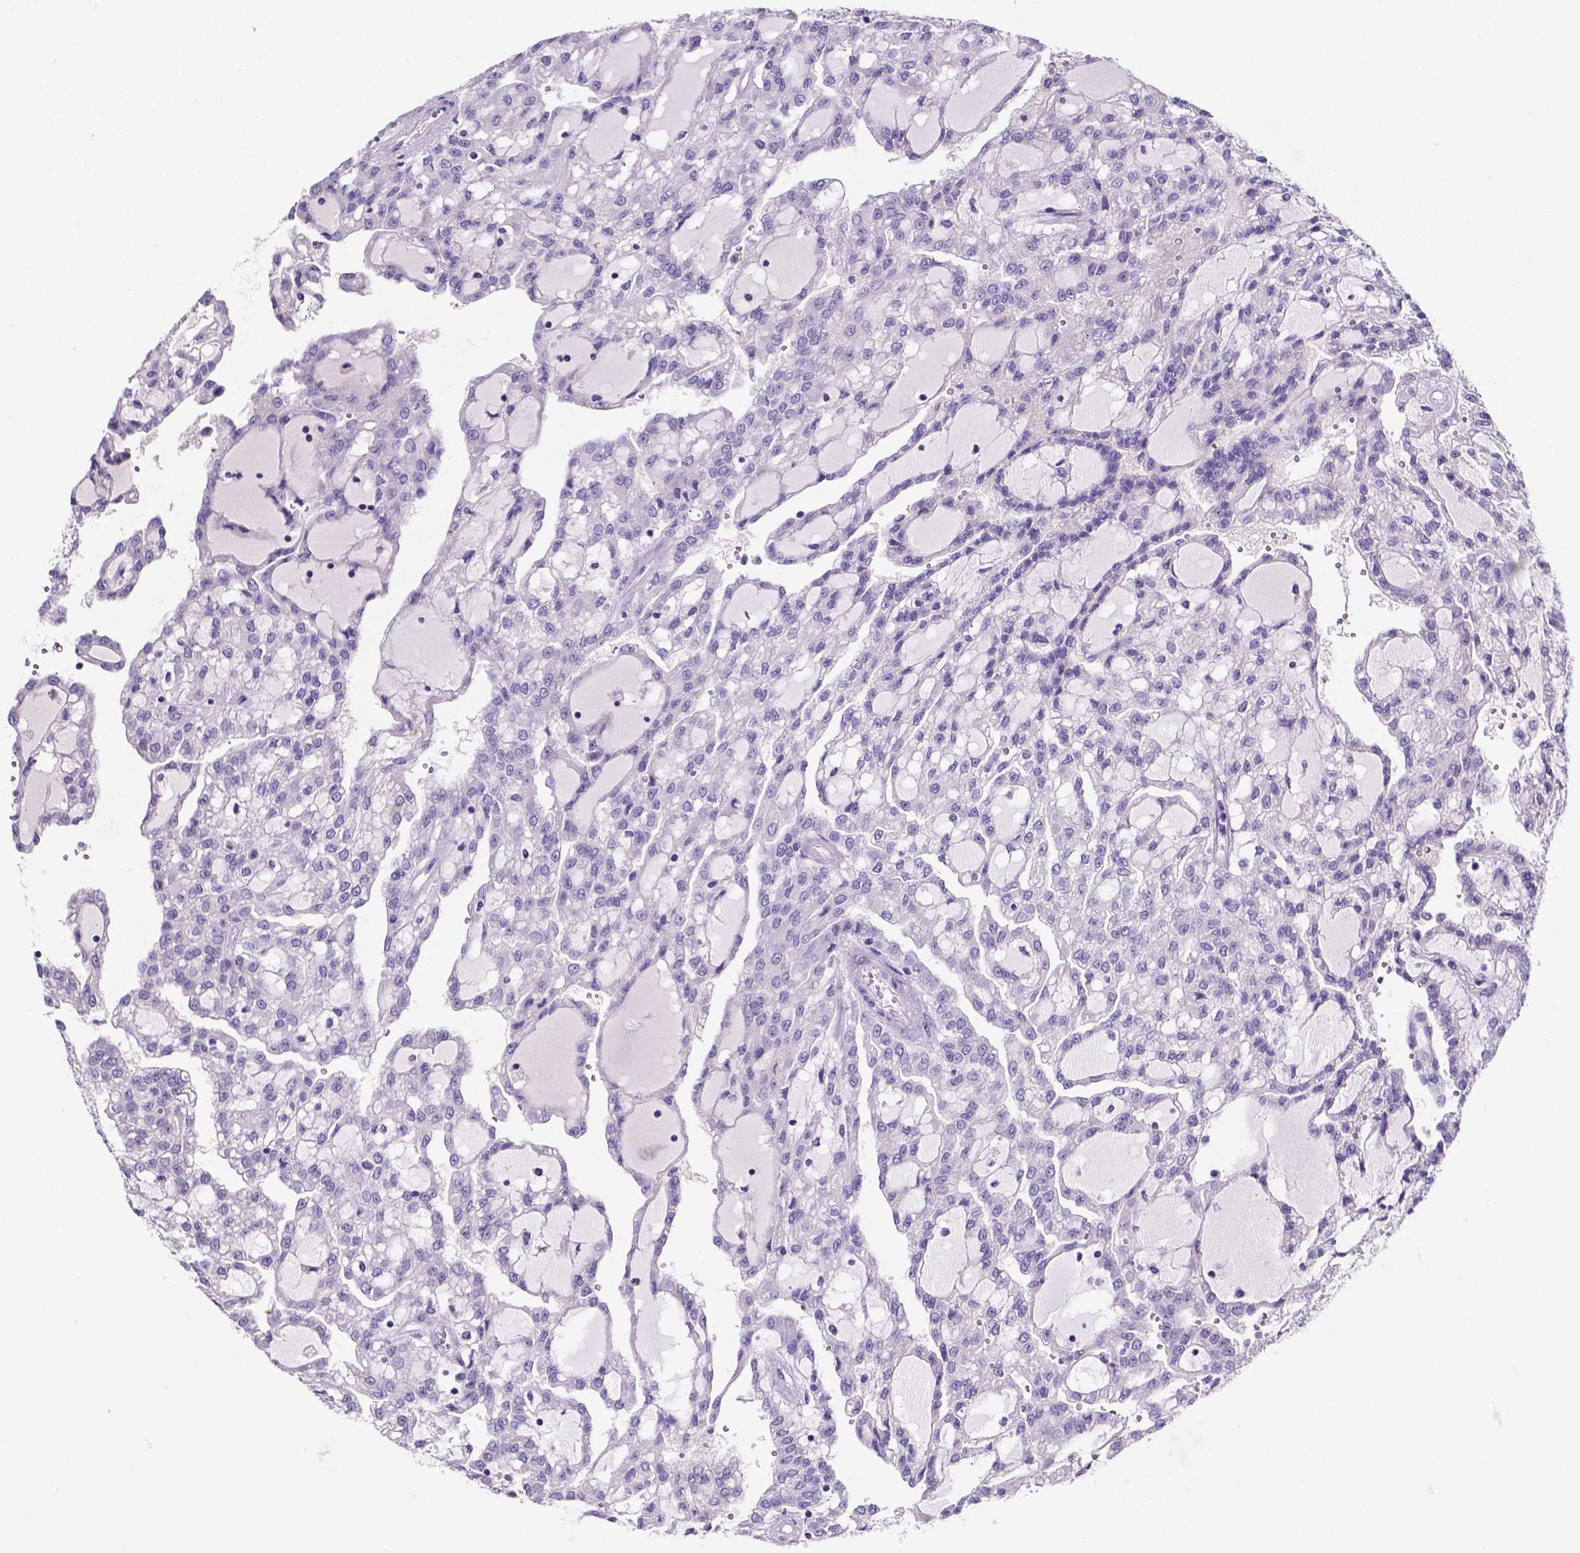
{"staining": {"intensity": "negative", "quantity": "none", "location": "none"}, "tissue": "renal cancer", "cell_type": "Tumor cells", "image_type": "cancer", "snomed": [{"axis": "morphology", "description": "Adenocarcinoma, NOS"}, {"axis": "topography", "description": "Kidney"}], "caption": "Histopathology image shows no significant protein positivity in tumor cells of renal cancer. Nuclei are stained in blue.", "gene": "NRGN", "patient": {"sex": "male", "age": 63}}